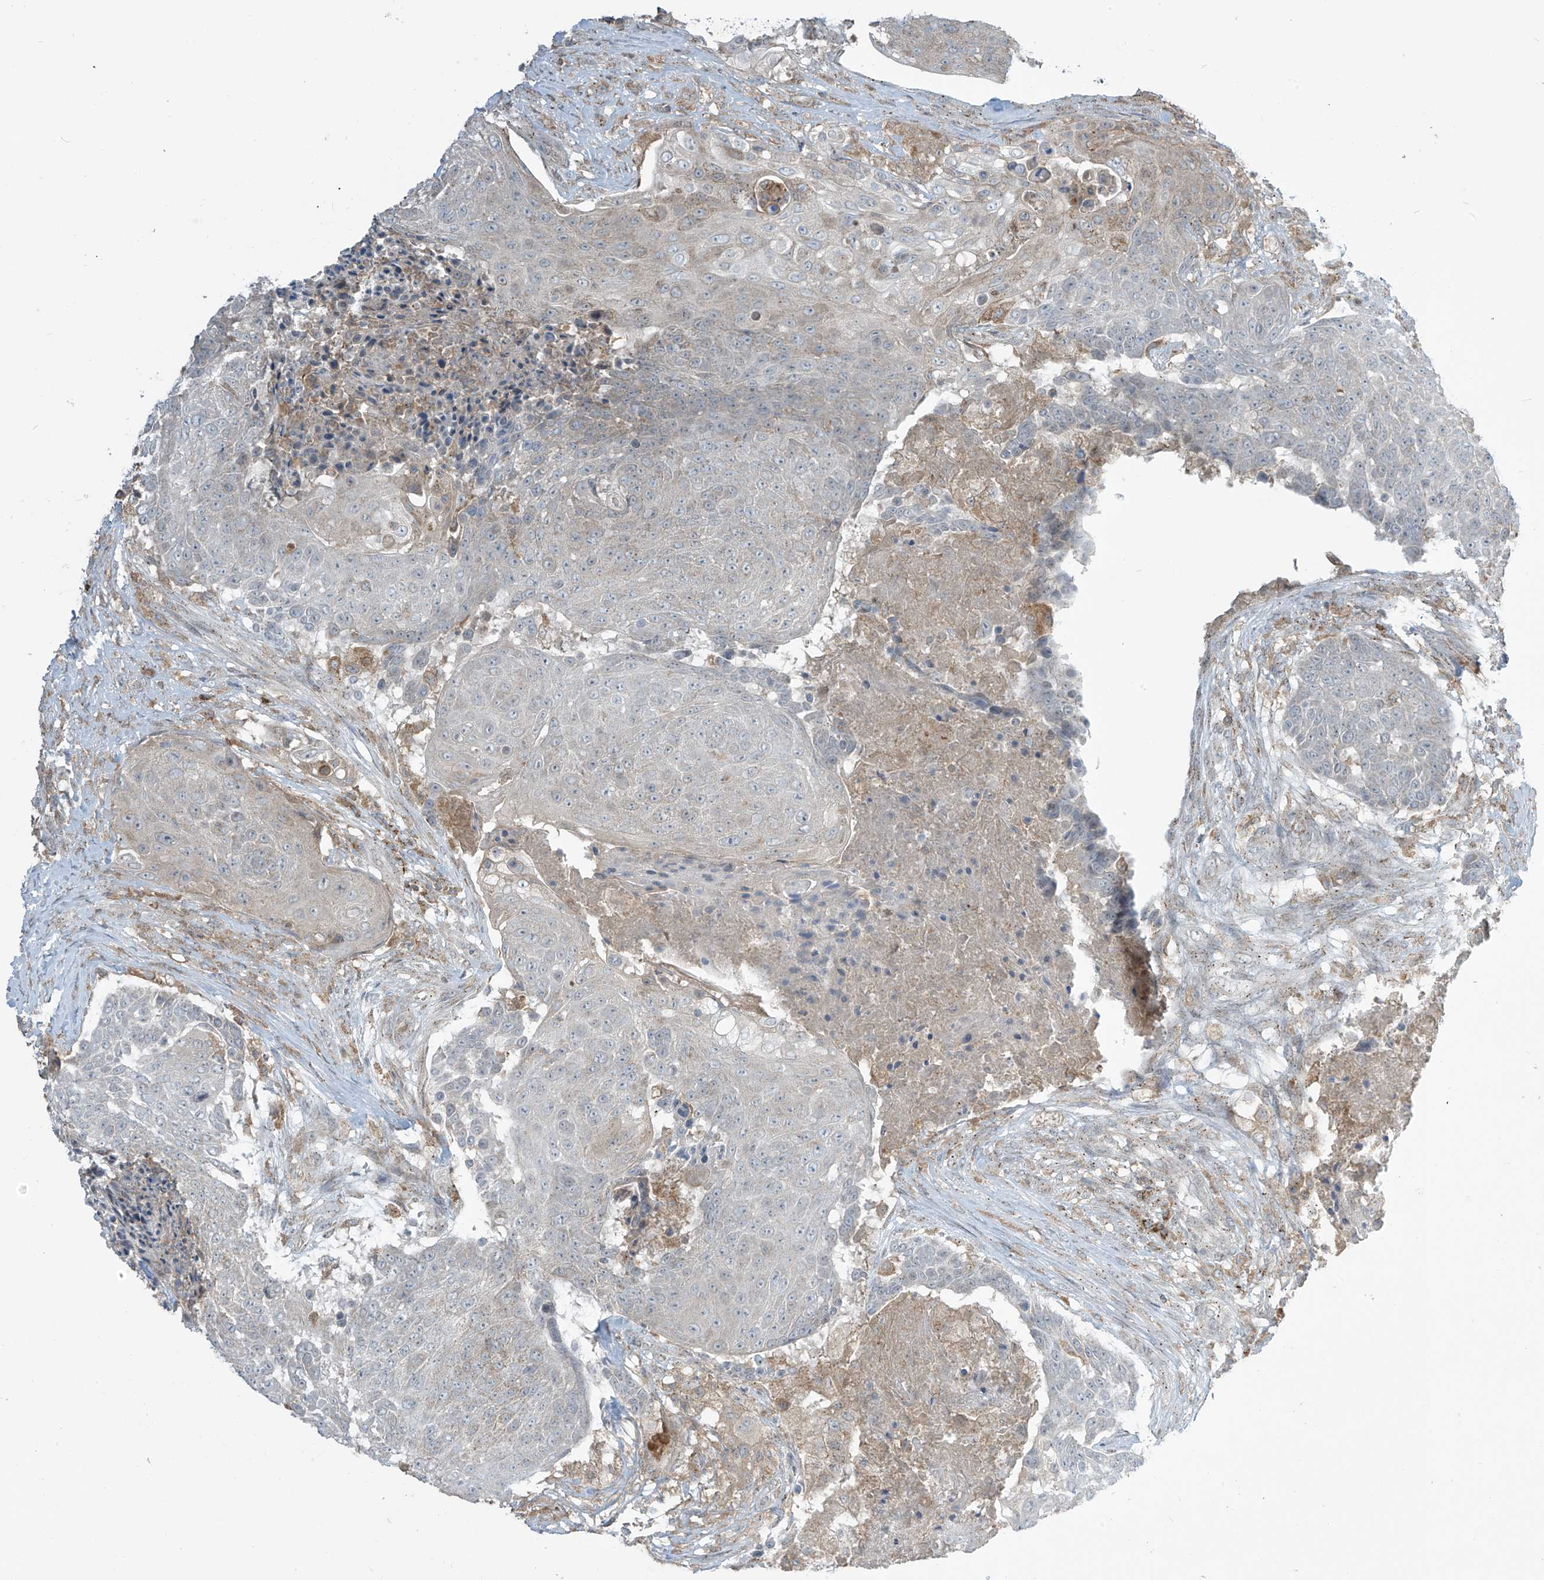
{"staining": {"intensity": "negative", "quantity": "none", "location": "none"}, "tissue": "urothelial cancer", "cell_type": "Tumor cells", "image_type": "cancer", "snomed": [{"axis": "morphology", "description": "Urothelial carcinoma, High grade"}, {"axis": "topography", "description": "Urinary bladder"}], "caption": "Immunohistochemistry (IHC) of human urothelial cancer displays no staining in tumor cells. The staining was performed using DAB (3,3'-diaminobenzidine) to visualize the protein expression in brown, while the nuclei were stained in blue with hematoxylin (Magnification: 20x).", "gene": "PARVG", "patient": {"sex": "female", "age": 63}}